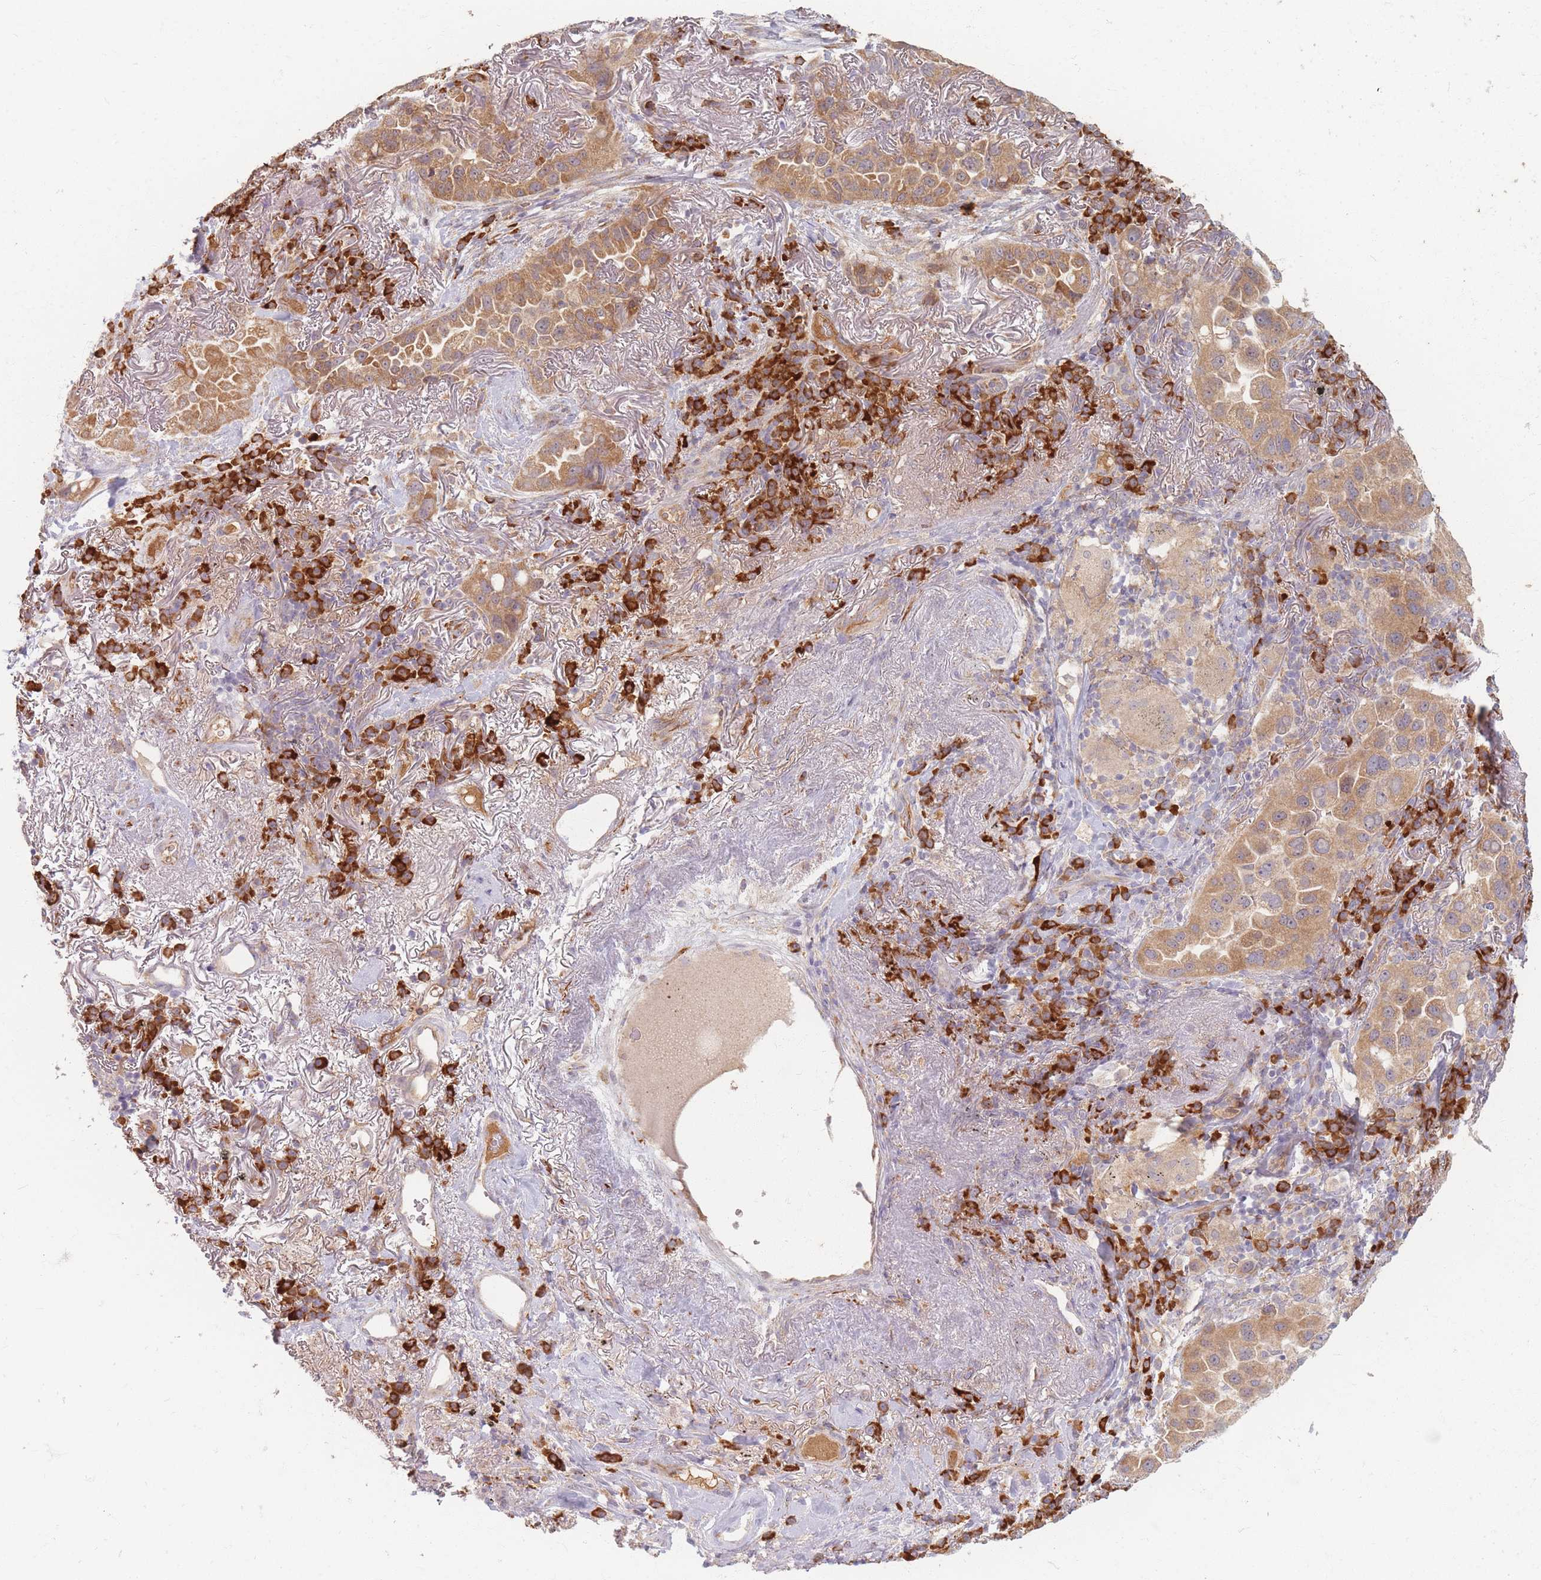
{"staining": {"intensity": "moderate", "quantity": ">75%", "location": "cytoplasmic/membranous"}, "tissue": "lung cancer", "cell_type": "Tumor cells", "image_type": "cancer", "snomed": [{"axis": "morphology", "description": "Adenocarcinoma, NOS"}, {"axis": "topography", "description": "Lung"}], "caption": "A medium amount of moderate cytoplasmic/membranous staining is present in about >75% of tumor cells in adenocarcinoma (lung) tissue.", "gene": "SMIM14", "patient": {"sex": "female", "age": 69}}